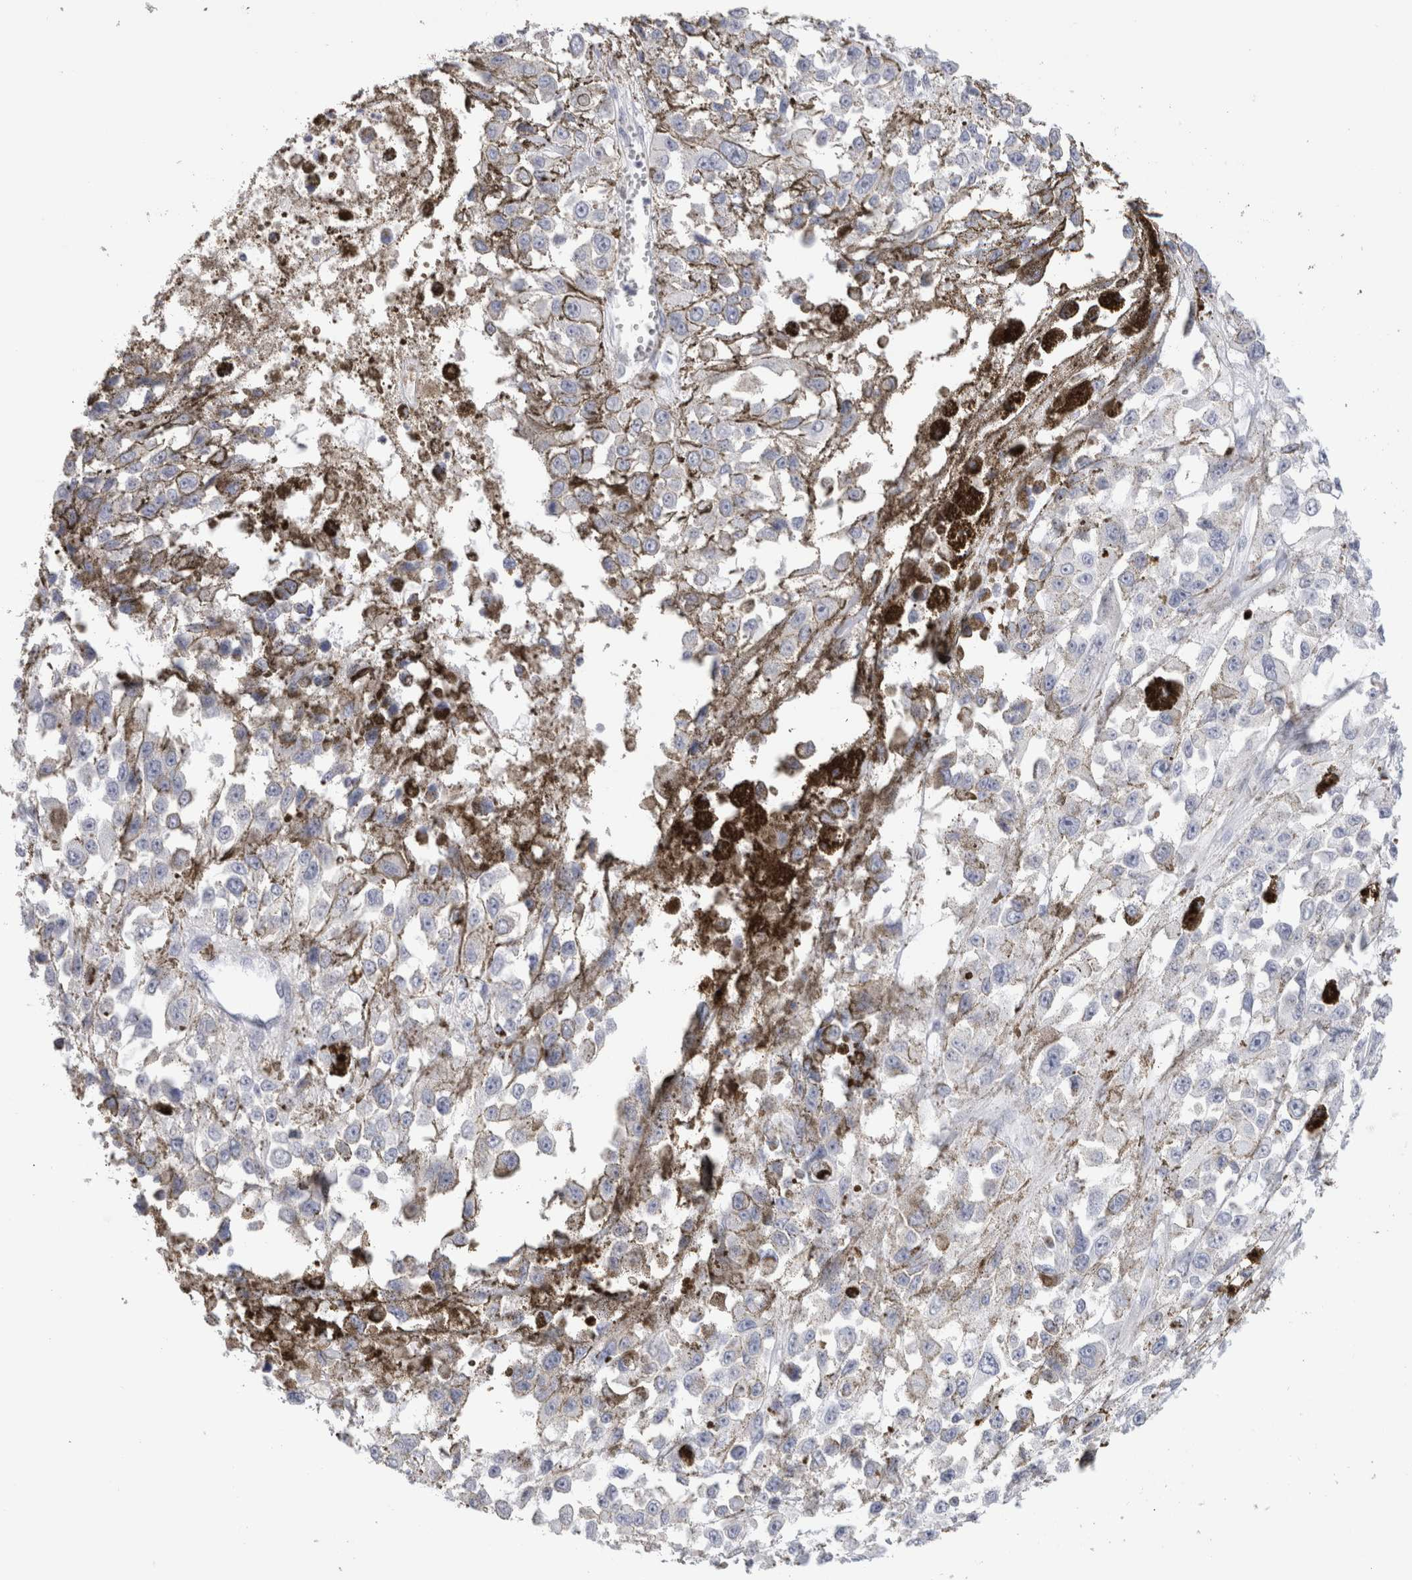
{"staining": {"intensity": "negative", "quantity": "none", "location": "none"}, "tissue": "melanoma", "cell_type": "Tumor cells", "image_type": "cancer", "snomed": [{"axis": "morphology", "description": "Malignant melanoma, Metastatic site"}, {"axis": "topography", "description": "Lymph node"}], "caption": "Tumor cells show no significant protein positivity in melanoma.", "gene": "CD38", "patient": {"sex": "male", "age": 59}}